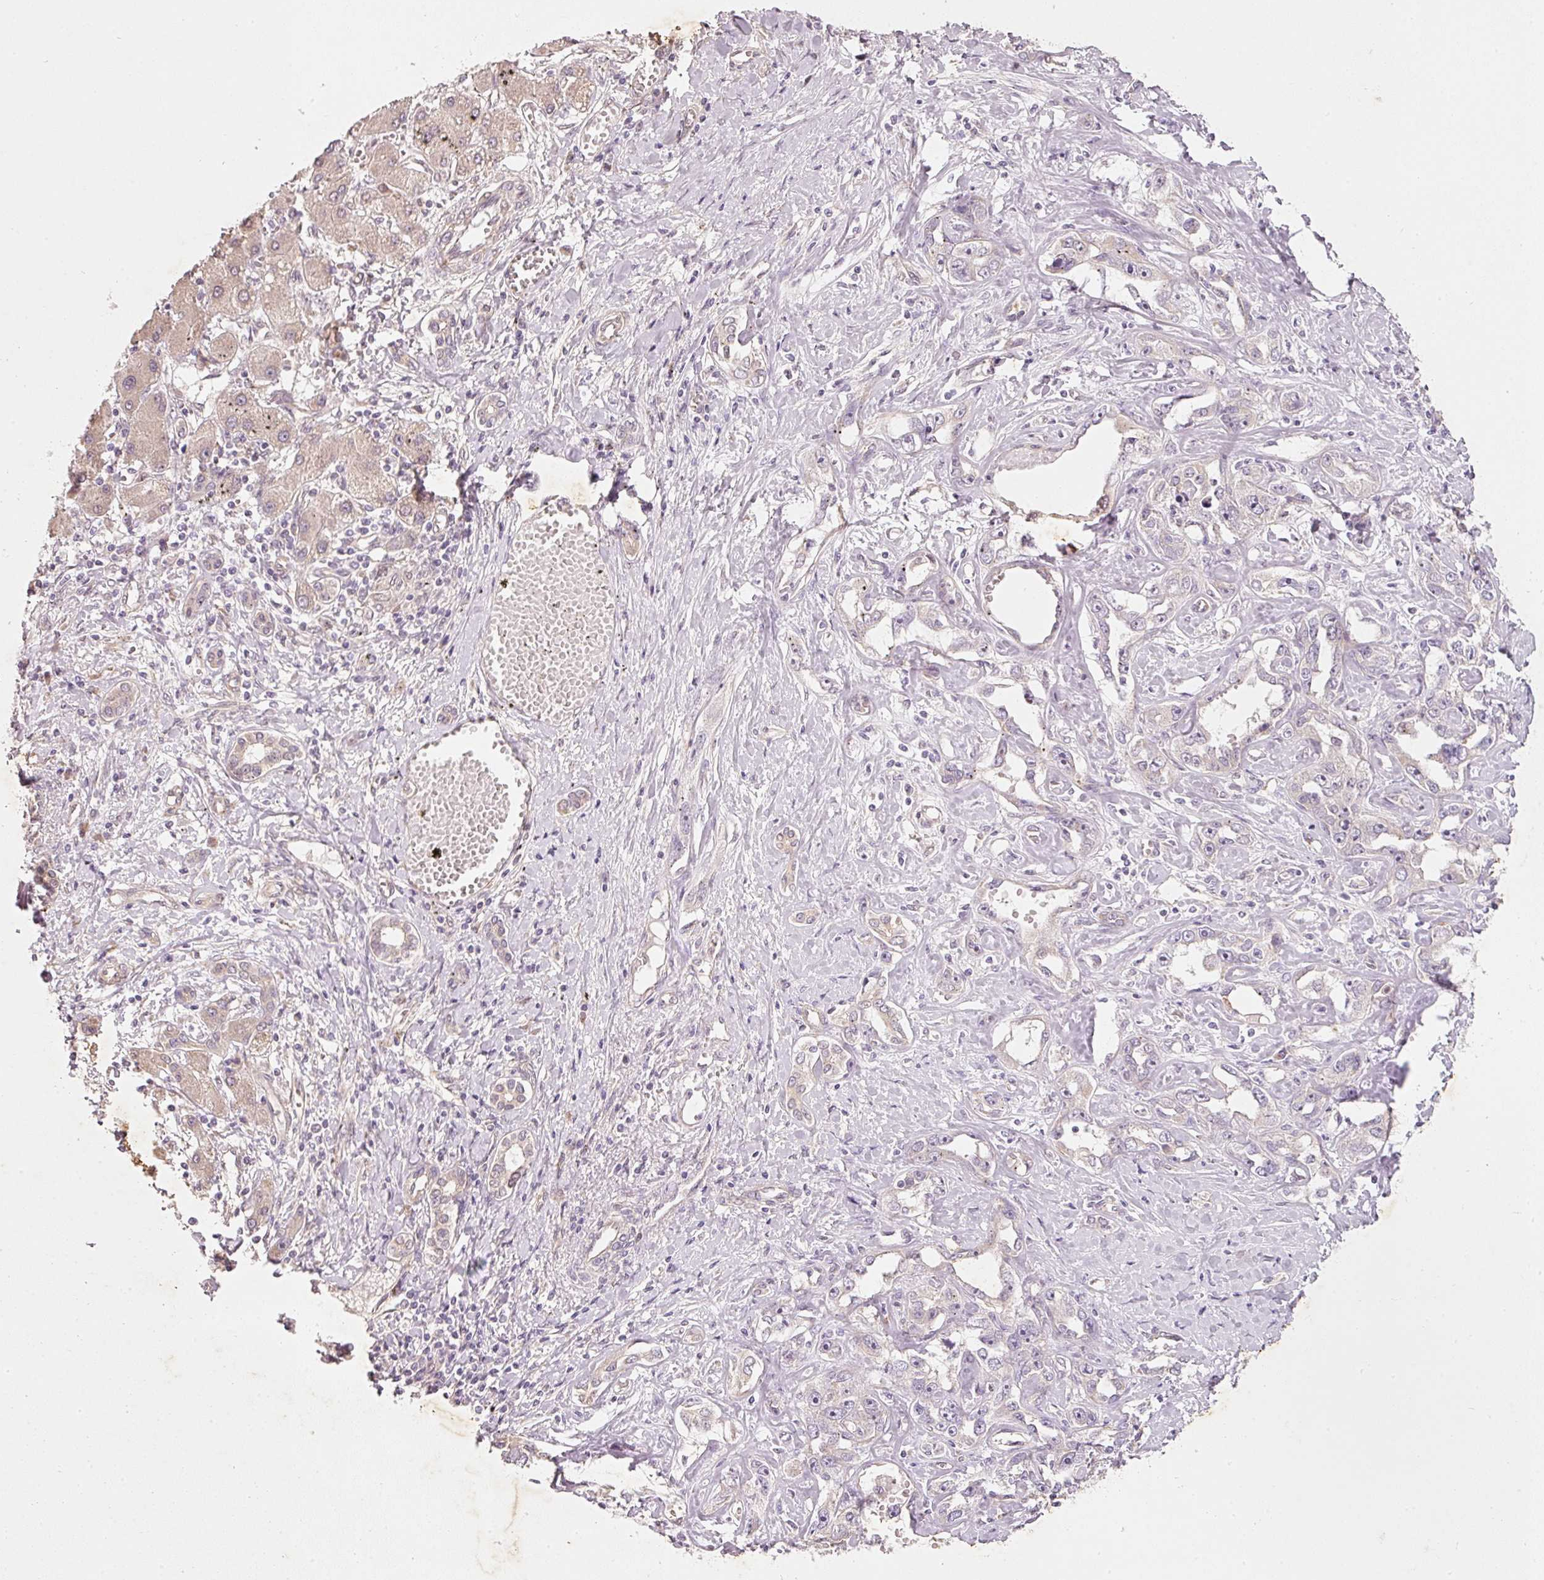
{"staining": {"intensity": "negative", "quantity": "none", "location": "none"}, "tissue": "liver cancer", "cell_type": "Tumor cells", "image_type": "cancer", "snomed": [{"axis": "morphology", "description": "Cholangiocarcinoma"}, {"axis": "topography", "description": "Liver"}], "caption": "The IHC photomicrograph has no significant positivity in tumor cells of cholangiocarcinoma (liver) tissue.", "gene": "RGL2", "patient": {"sex": "male", "age": 59}}